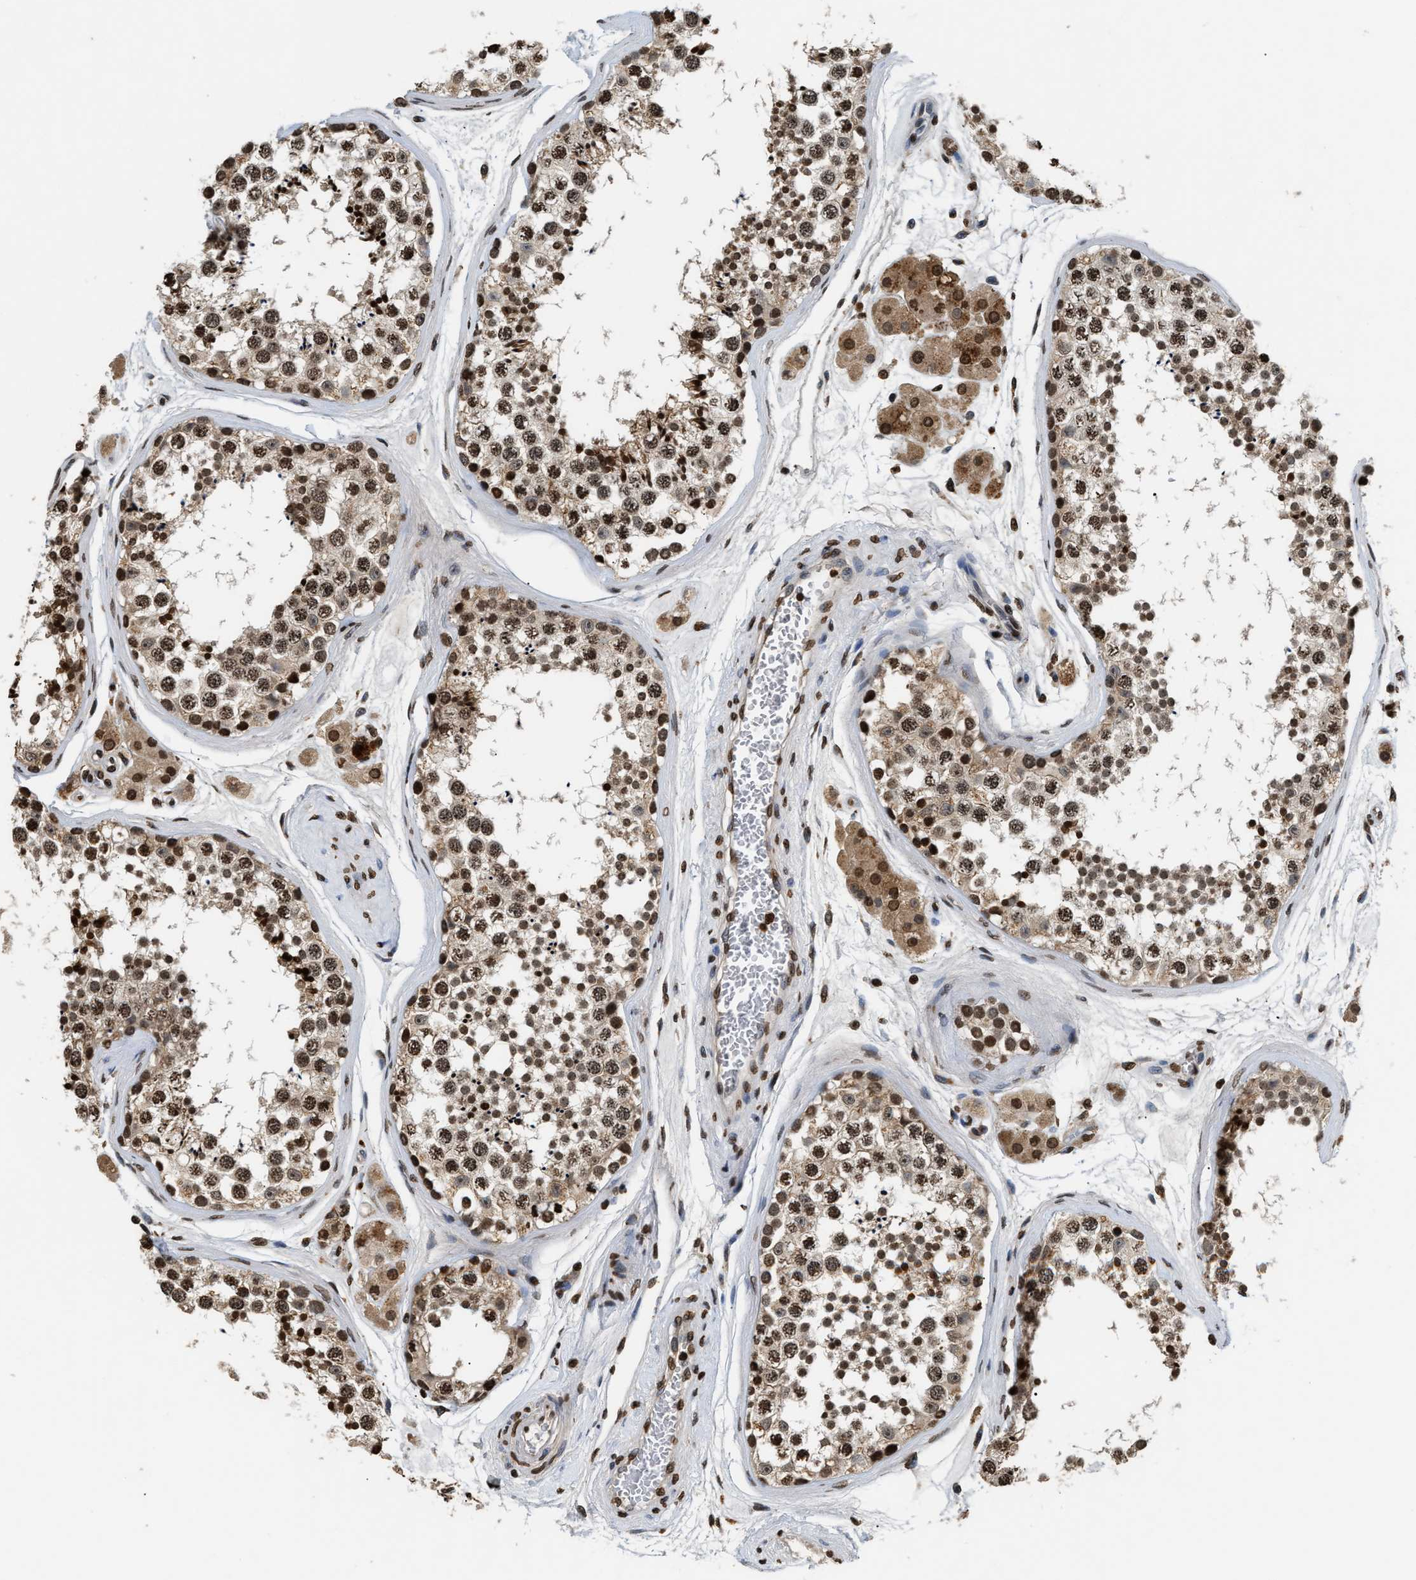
{"staining": {"intensity": "moderate", "quantity": ">75%", "location": "cytoplasmic/membranous,nuclear"}, "tissue": "testis", "cell_type": "Cells in seminiferous ducts", "image_type": "normal", "snomed": [{"axis": "morphology", "description": "Normal tissue, NOS"}, {"axis": "topography", "description": "Testis"}], "caption": "Cells in seminiferous ducts show medium levels of moderate cytoplasmic/membranous,nuclear positivity in approximately >75% of cells in normal human testis.", "gene": "DNASE1L3", "patient": {"sex": "male", "age": 56}}